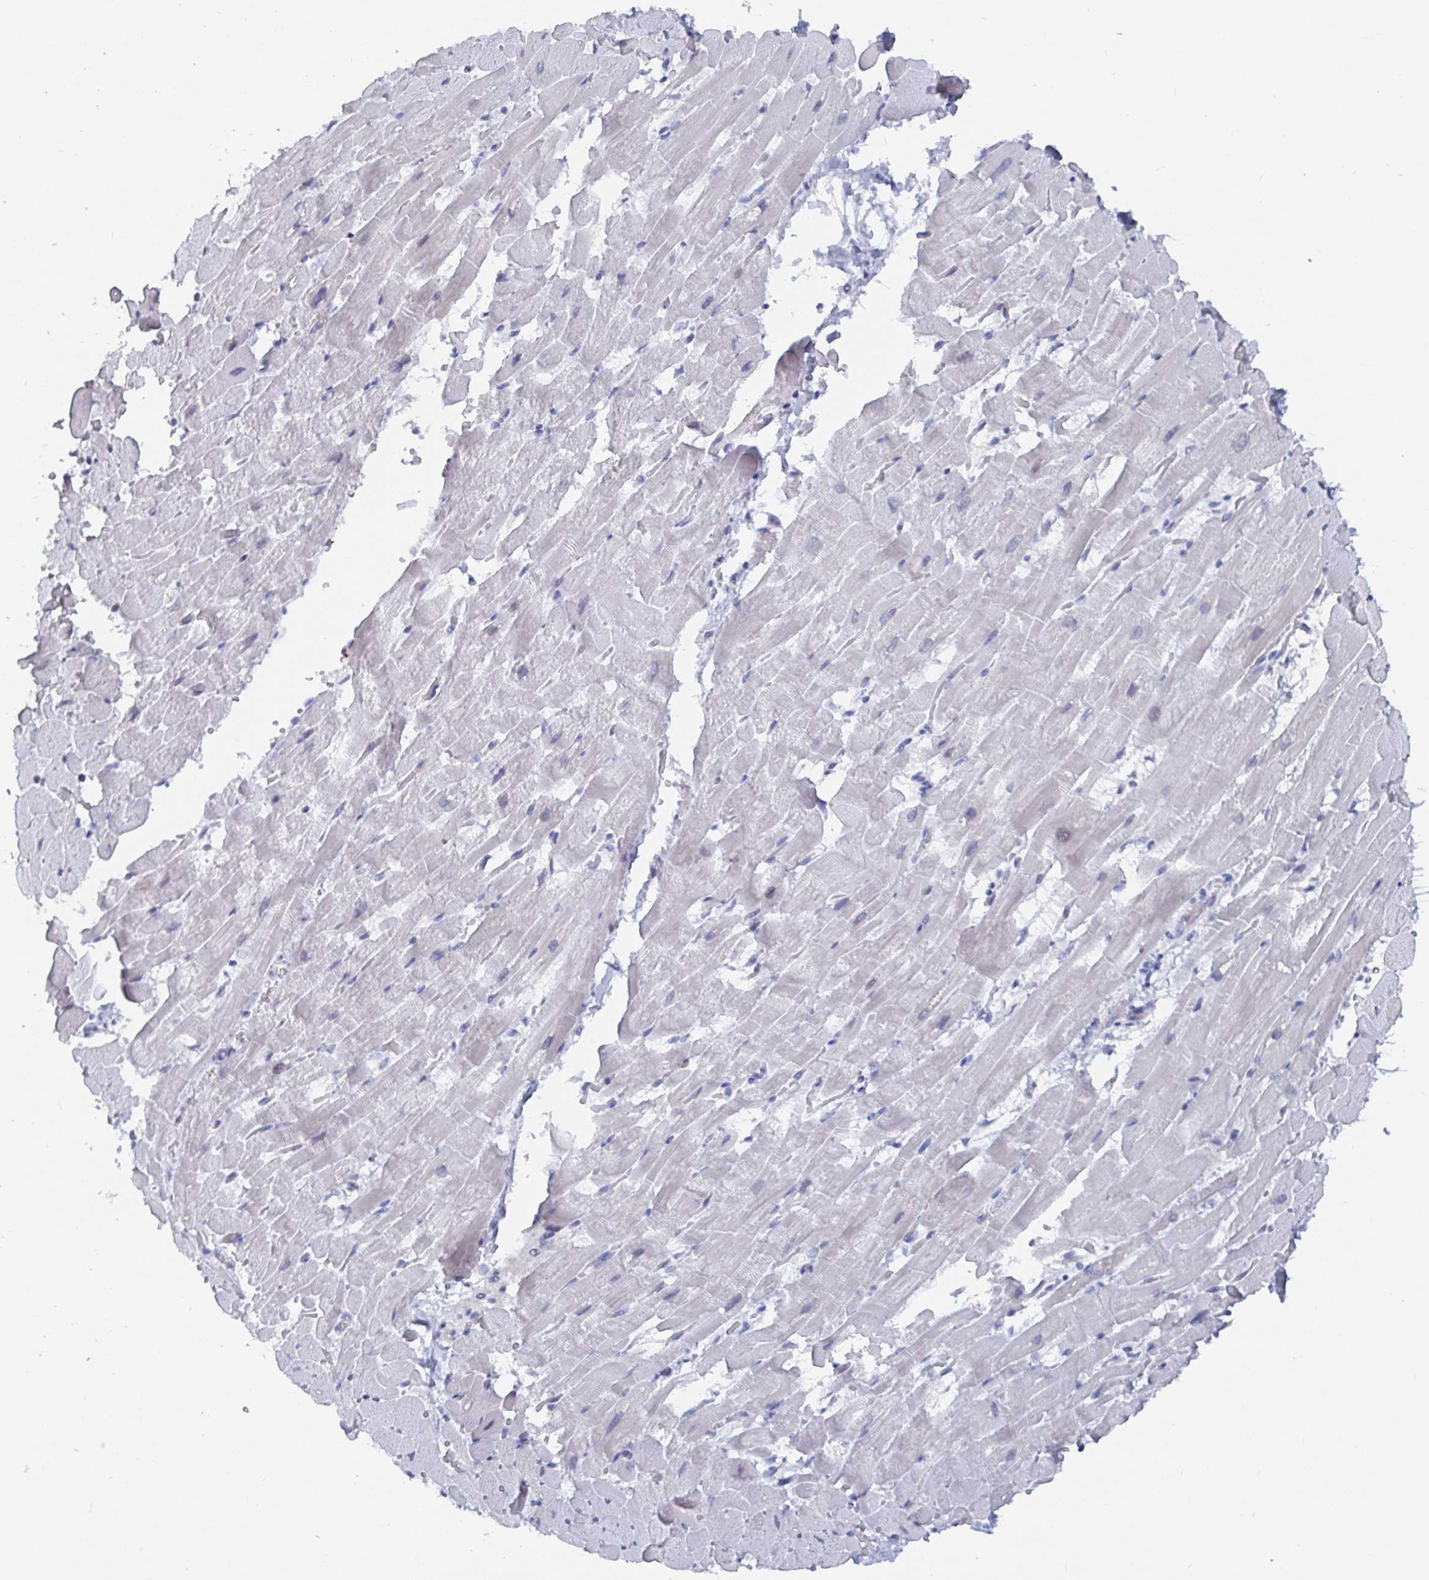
{"staining": {"intensity": "negative", "quantity": "none", "location": "none"}, "tissue": "heart muscle", "cell_type": "Cardiomyocytes", "image_type": "normal", "snomed": [{"axis": "morphology", "description": "Normal tissue, NOS"}, {"axis": "topography", "description": "Heart"}], "caption": "The photomicrograph displays no significant expression in cardiomyocytes of heart muscle.", "gene": "CAMKV", "patient": {"sex": "male", "age": 37}}